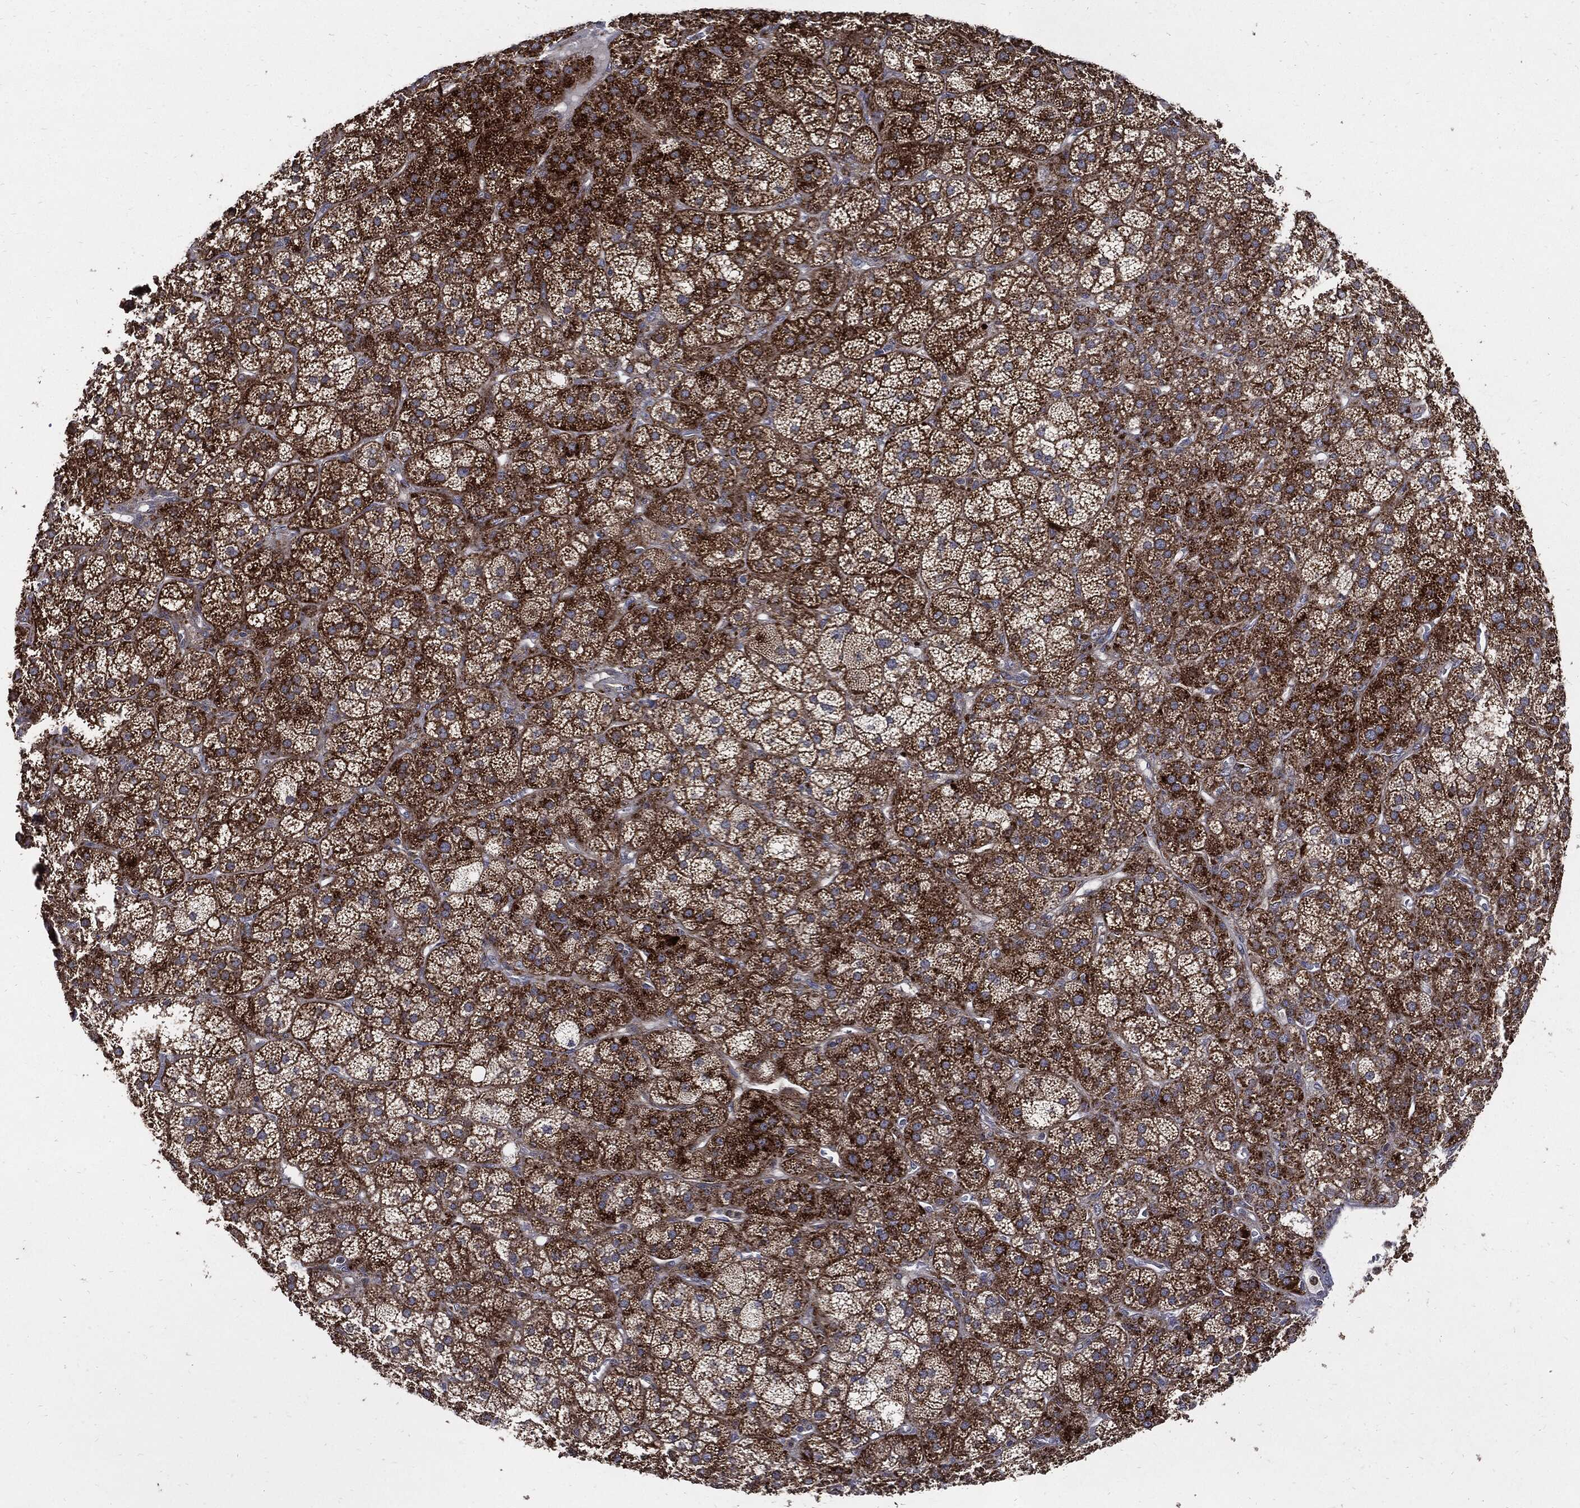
{"staining": {"intensity": "strong", "quantity": ">75%", "location": "cytoplasmic/membranous"}, "tissue": "adrenal gland", "cell_type": "Glandular cells", "image_type": "normal", "snomed": [{"axis": "morphology", "description": "Normal tissue, NOS"}, {"axis": "topography", "description": "Adrenal gland"}], "caption": "Glandular cells reveal high levels of strong cytoplasmic/membranous staining in about >75% of cells in normal human adrenal gland. The protein of interest is stained brown, and the nuclei are stained in blue (DAB IHC with brightfield microscopy, high magnification).", "gene": "SLC31A2", "patient": {"sex": "female", "age": 60}}